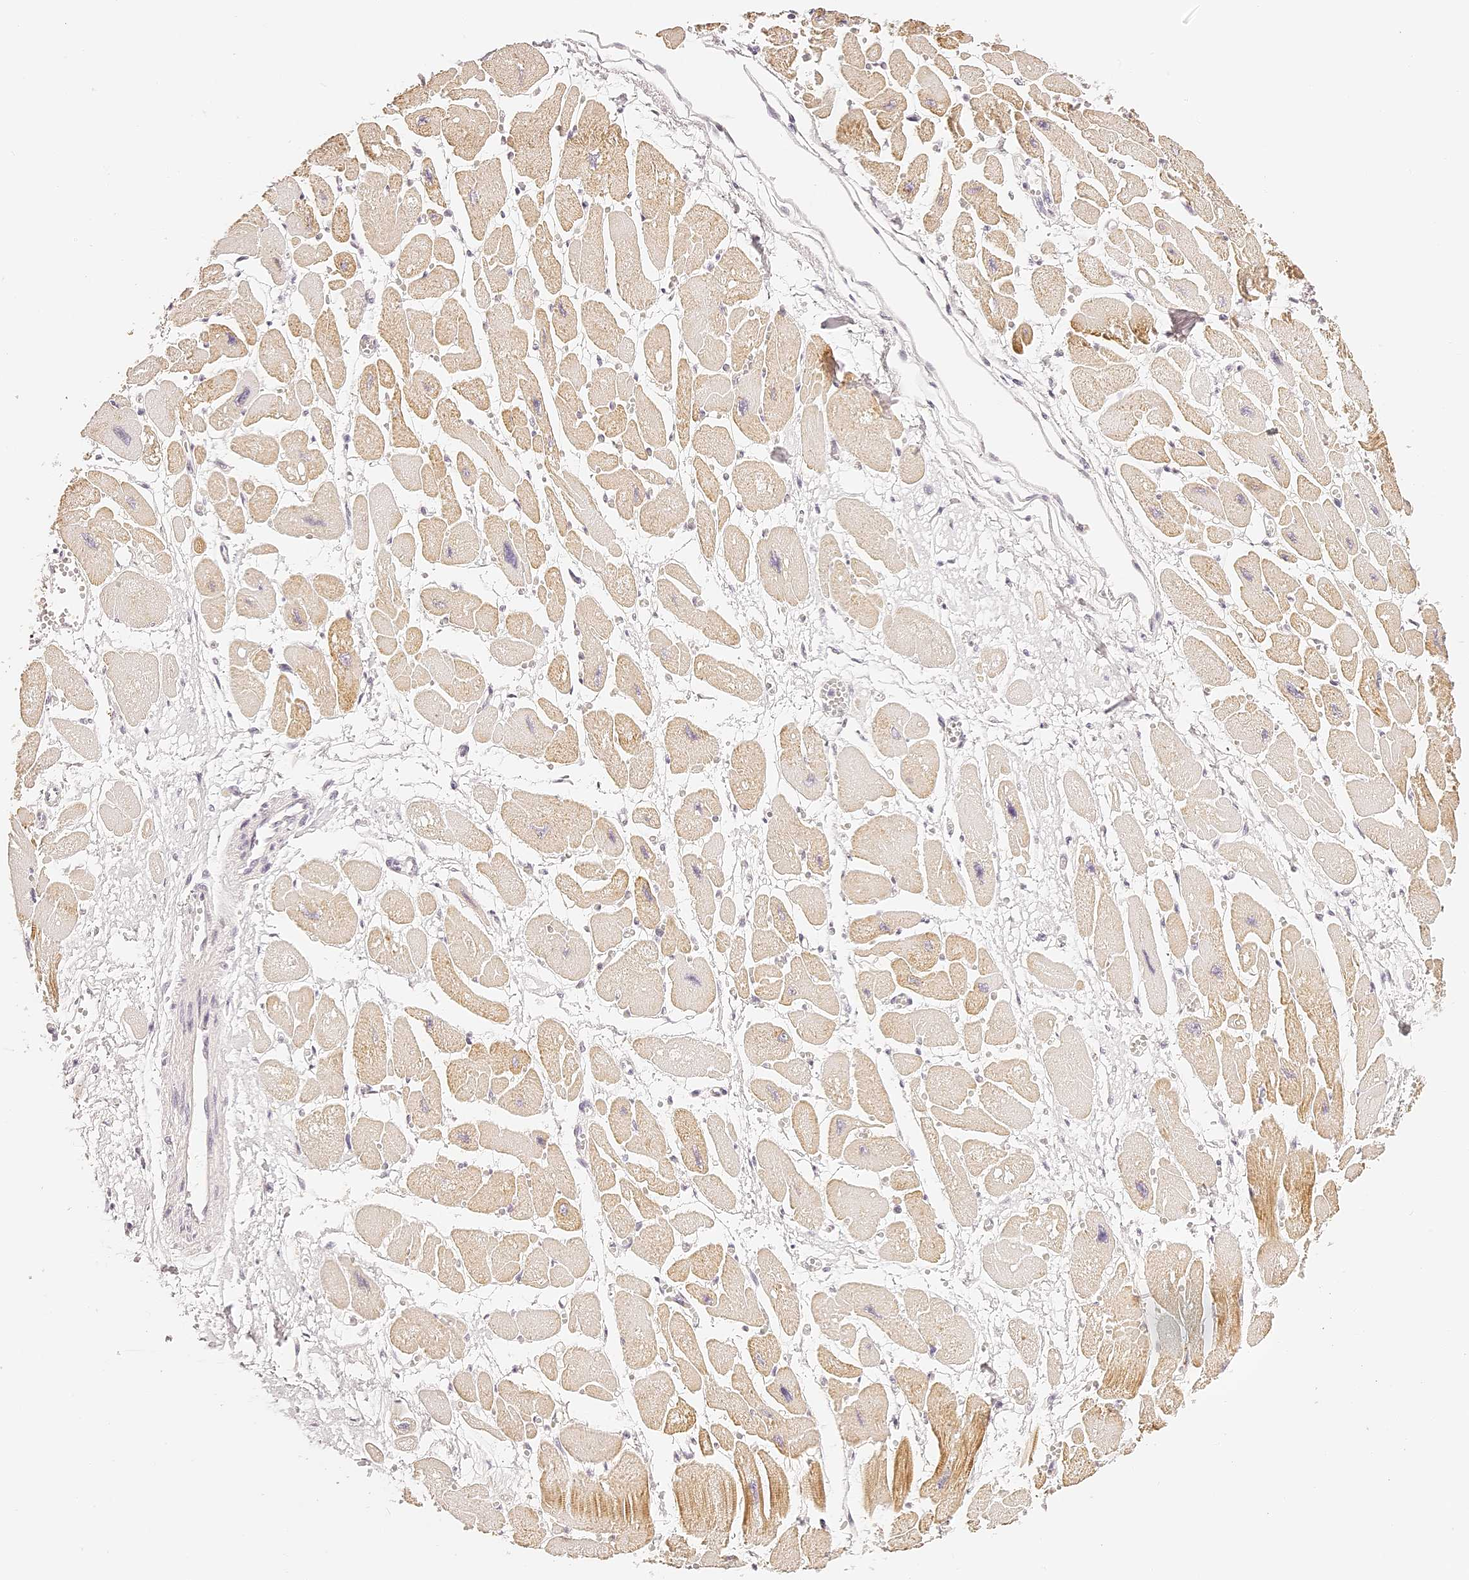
{"staining": {"intensity": "weak", "quantity": "25%-75%", "location": "cytoplasmic/membranous"}, "tissue": "heart muscle", "cell_type": "Cardiomyocytes", "image_type": "normal", "snomed": [{"axis": "morphology", "description": "Normal tissue, NOS"}, {"axis": "topography", "description": "Heart"}], "caption": "Immunohistochemistry (IHC) of benign heart muscle reveals low levels of weak cytoplasmic/membranous expression in about 25%-75% of cardiomyocytes.", "gene": "TRIM45", "patient": {"sex": "female", "age": 54}}